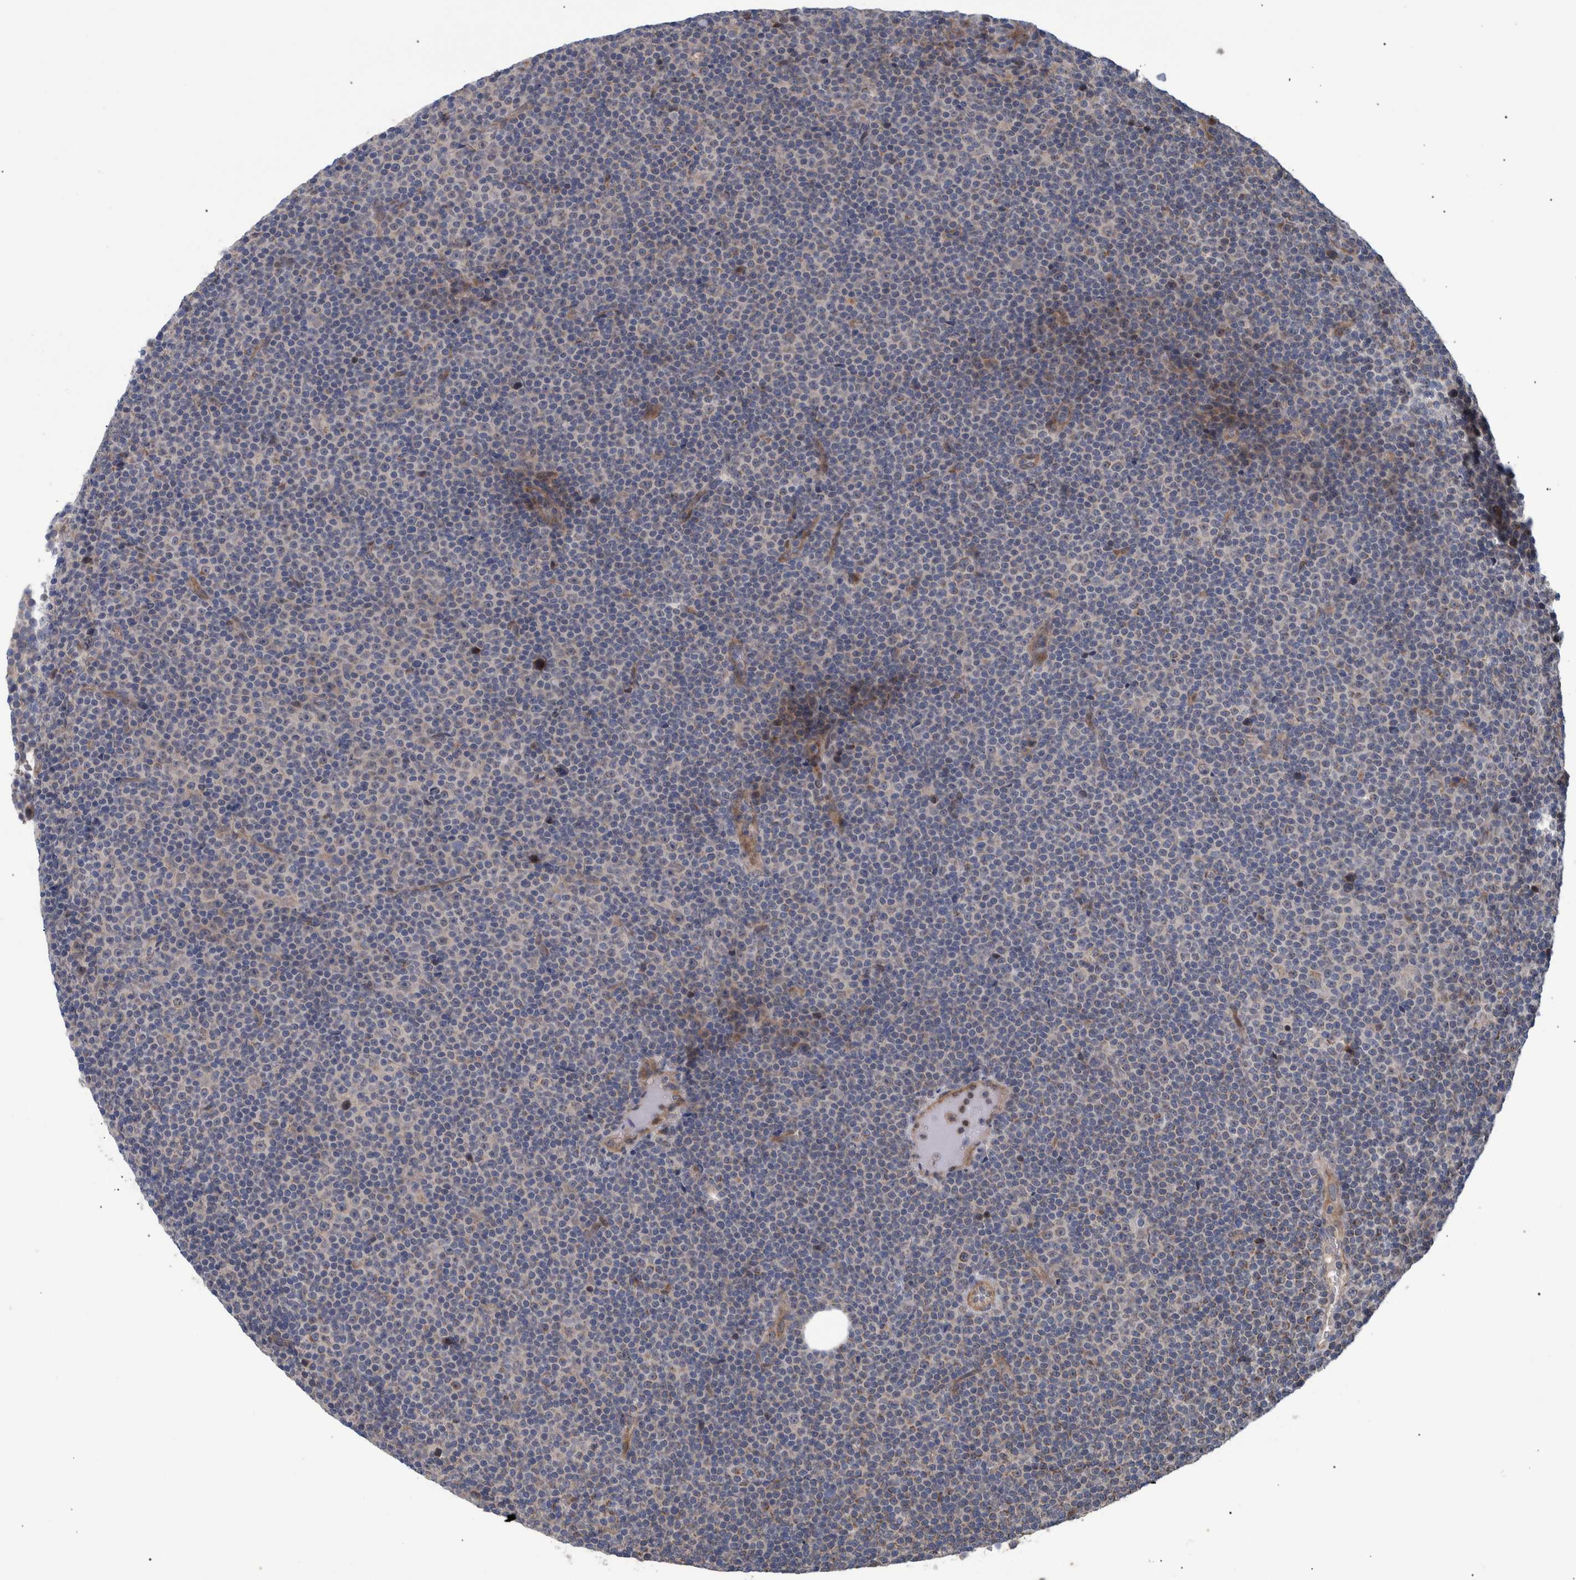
{"staining": {"intensity": "weak", "quantity": "<25%", "location": "cytoplasmic/membranous"}, "tissue": "lymphoma", "cell_type": "Tumor cells", "image_type": "cancer", "snomed": [{"axis": "morphology", "description": "Malignant lymphoma, non-Hodgkin's type, Low grade"}, {"axis": "topography", "description": "Lymph node"}], "caption": "Immunohistochemistry micrograph of human lymphoma stained for a protein (brown), which reveals no staining in tumor cells.", "gene": "B3GNTL1", "patient": {"sex": "female", "age": 67}}